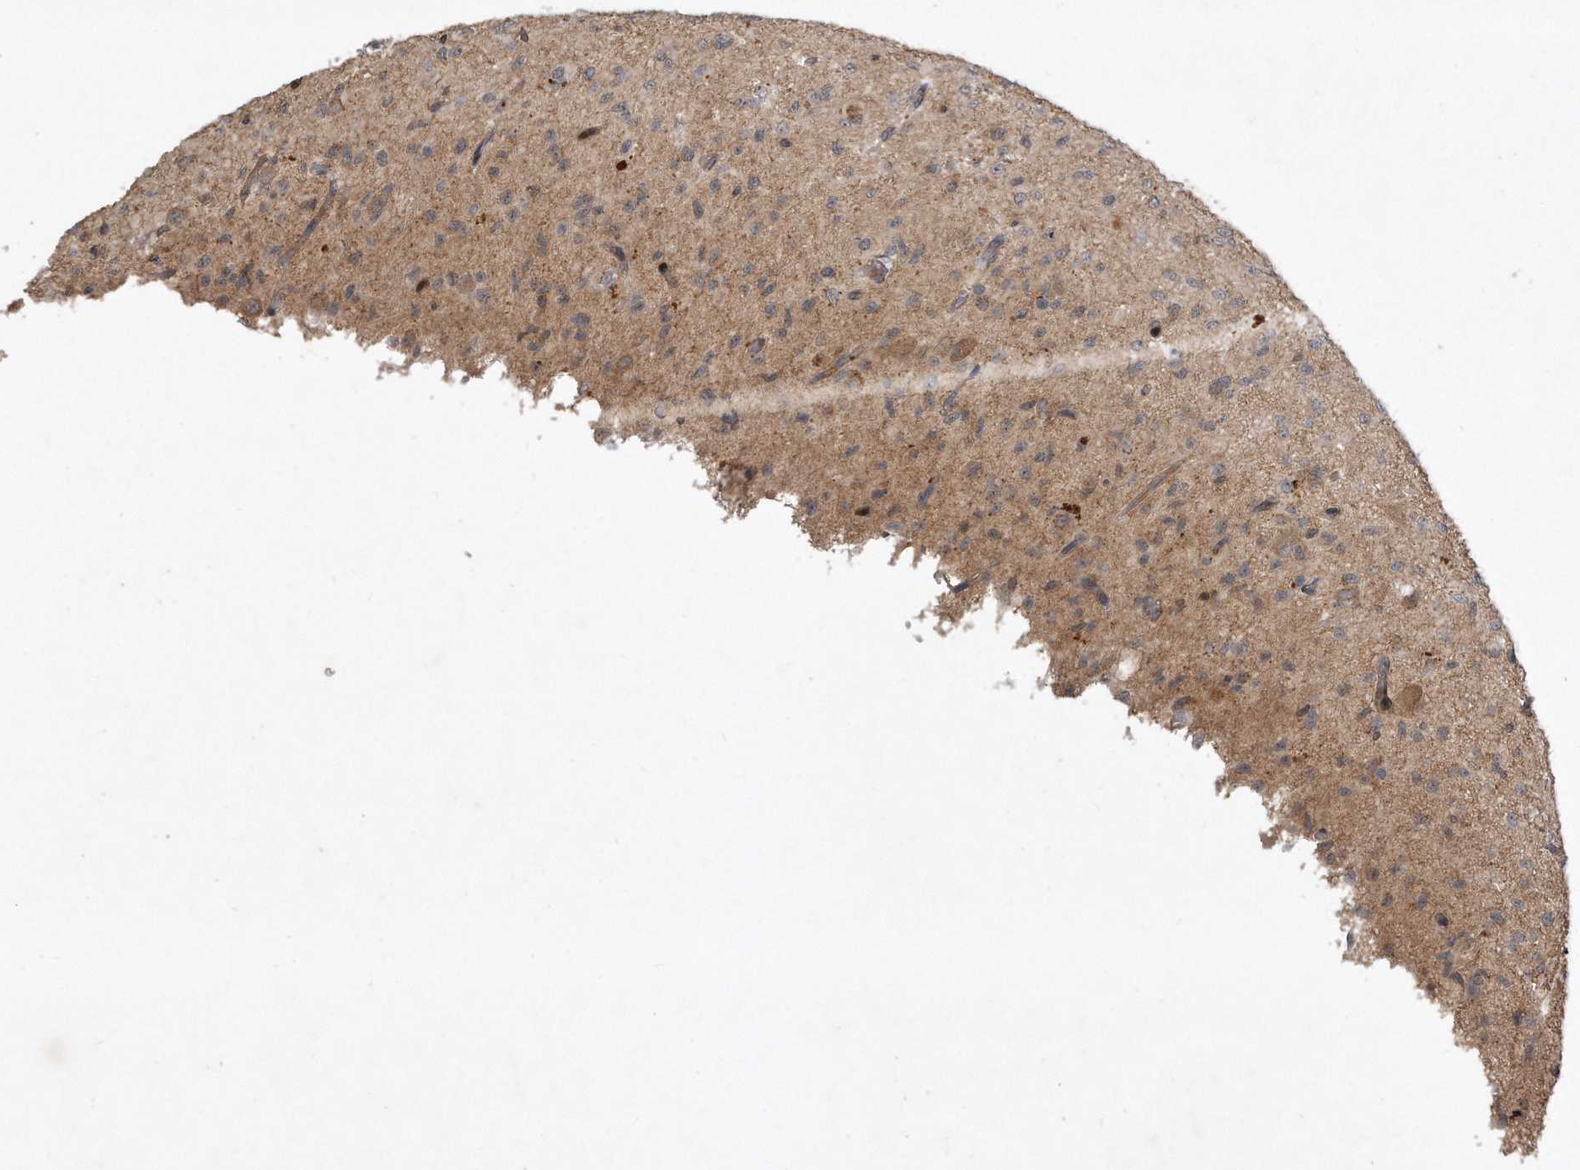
{"staining": {"intensity": "negative", "quantity": "none", "location": "none"}, "tissue": "glioma", "cell_type": "Tumor cells", "image_type": "cancer", "snomed": [{"axis": "morphology", "description": "Glioma, malignant, High grade"}, {"axis": "topography", "description": "Brain"}], "caption": "Immunohistochemical staining of glioma reveals no significant staining in tumor cells. (DAB immunohistochemistry visualized using brightfield microscopy, high magnification).", "gene": "PGBD2", "patient": {"sex": "female", "age": 59}}